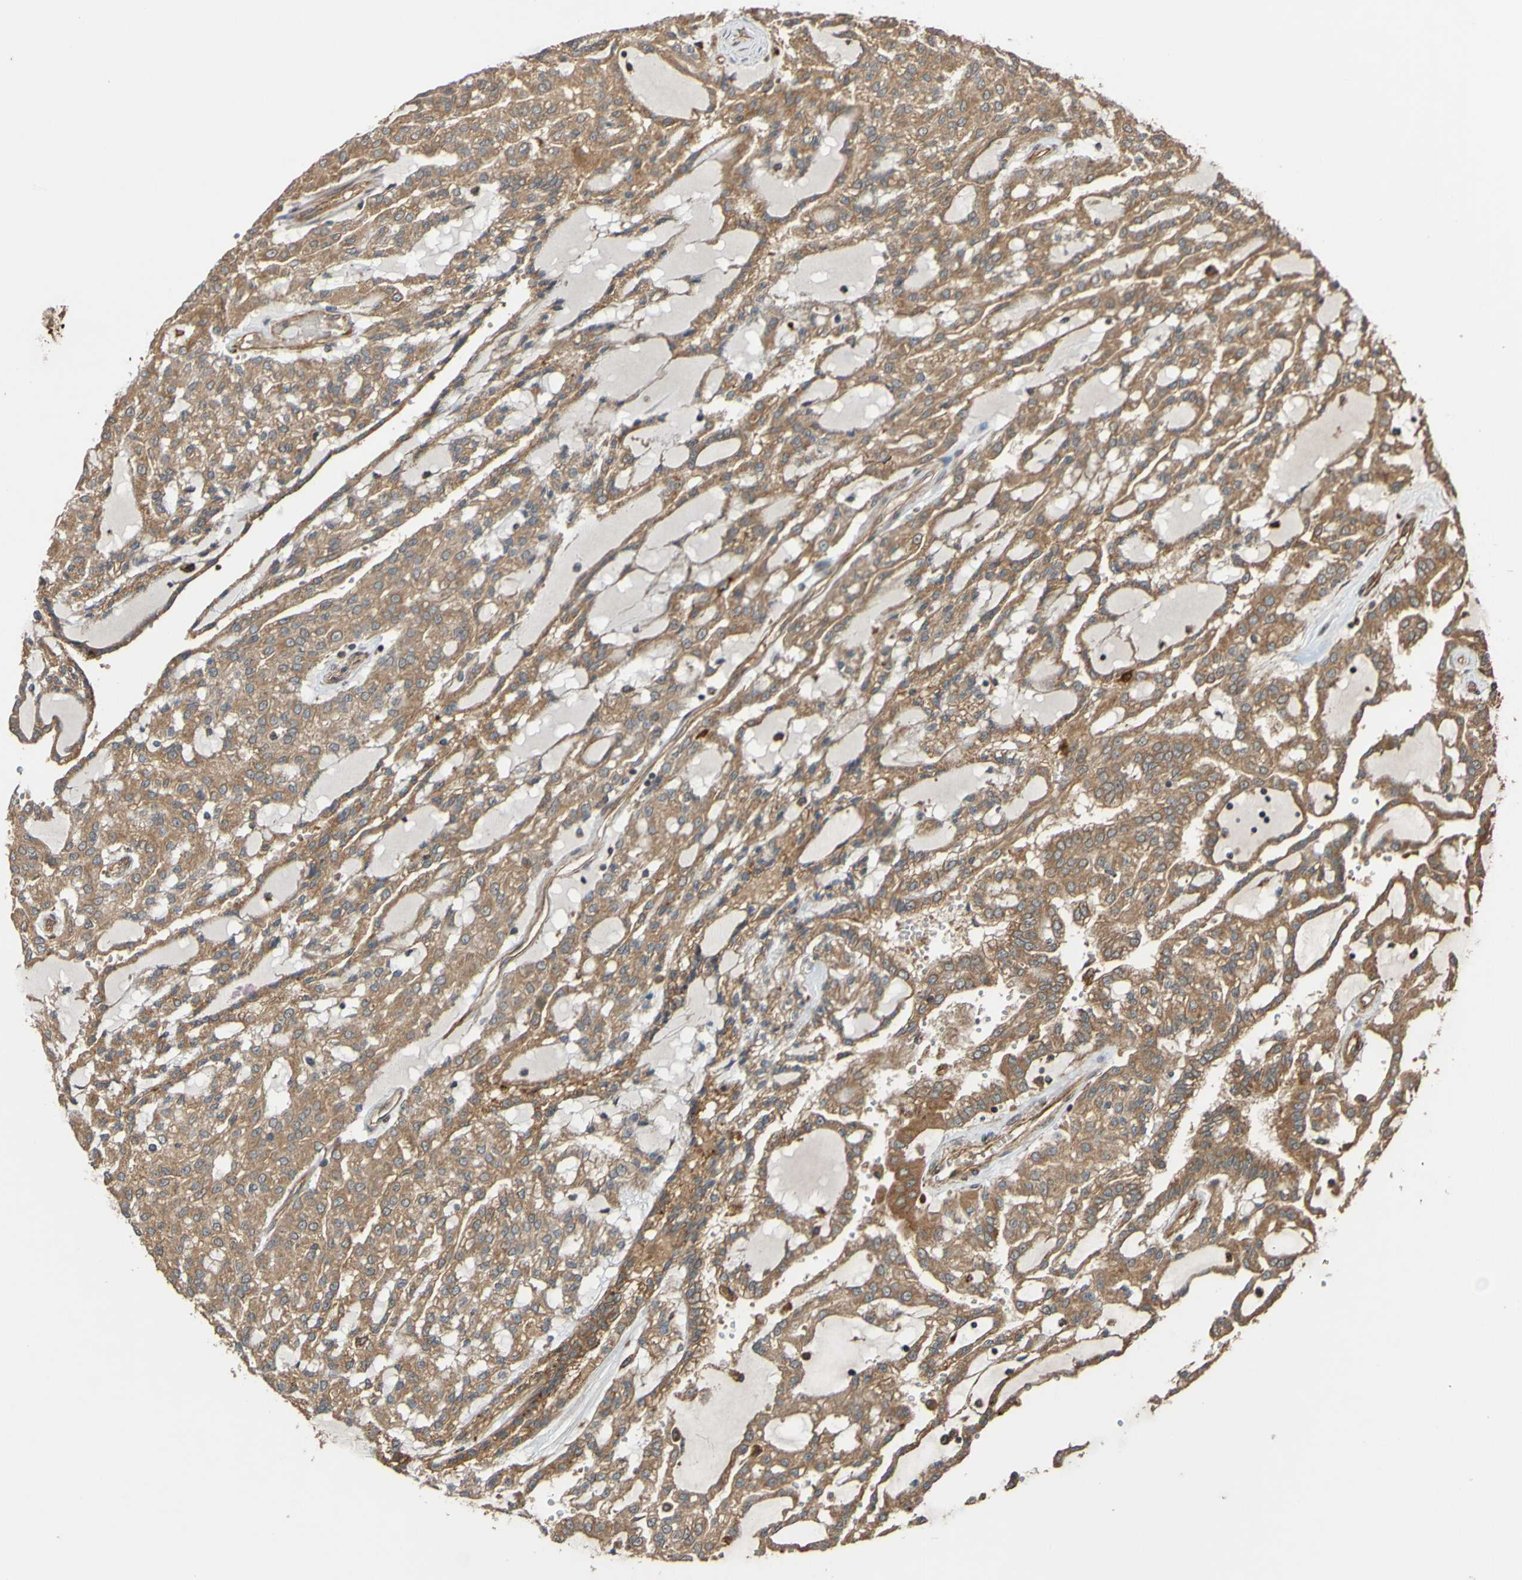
{"staining": {"intensity": "moderate", "quantity": ">75%", "location": "cytoplasmic/membranous"}, "tissue": "renal cancer", "cell_type": "Tumor cells", "image_type": "cancer", "snomed": [{"axis": "morphology", "description": "Adenocarcinoma, NOS"}, {"axis": "topography", "description": "Kidney"}], "caption": "DAB (3,3'-diaminobenzidine) immunohistochemical staining of renal cancer displays moderate cytoplasmic/membranous protein staining in about >75% of tumor cells.", "gene": "UCN", "patient": {"sex": "male", "age": 63}}